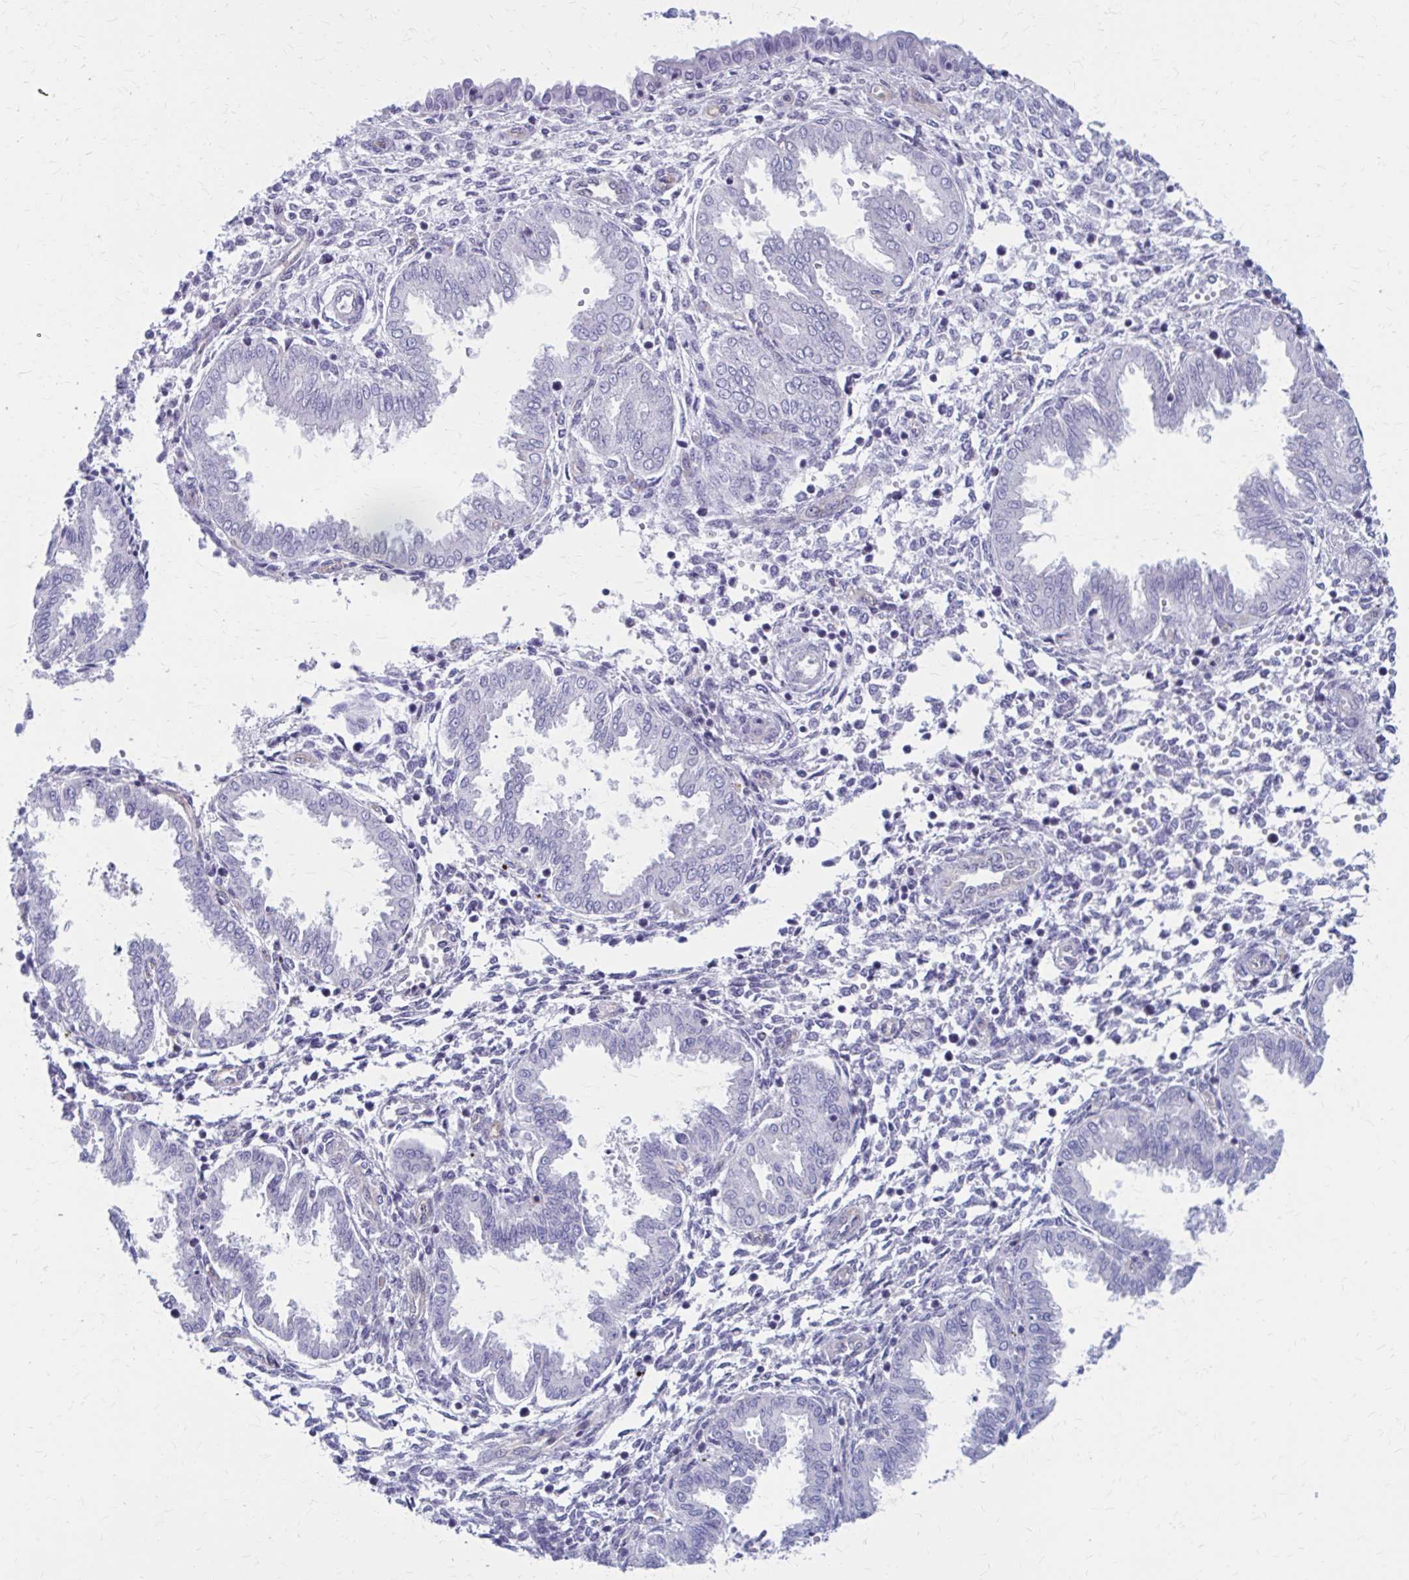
{"staining": {"intensity": "negative", "quantity": "none", "location": "none"}, "tissue": "endometrium", "cell_type": "Cells in endometrial stroma", "image_type": "normal", "snomed": [{"axis": "morphology", "description": "Normal tissue, NOS"}, {"axis": "topography", "description": "Endometrium"}], "caption": "Histopathology image shows no protein staining in cells in endometrial stroma of unremarkable endometrium.", "gene": "CLIC2", "patient": {"sex": "female", "age": 33}}